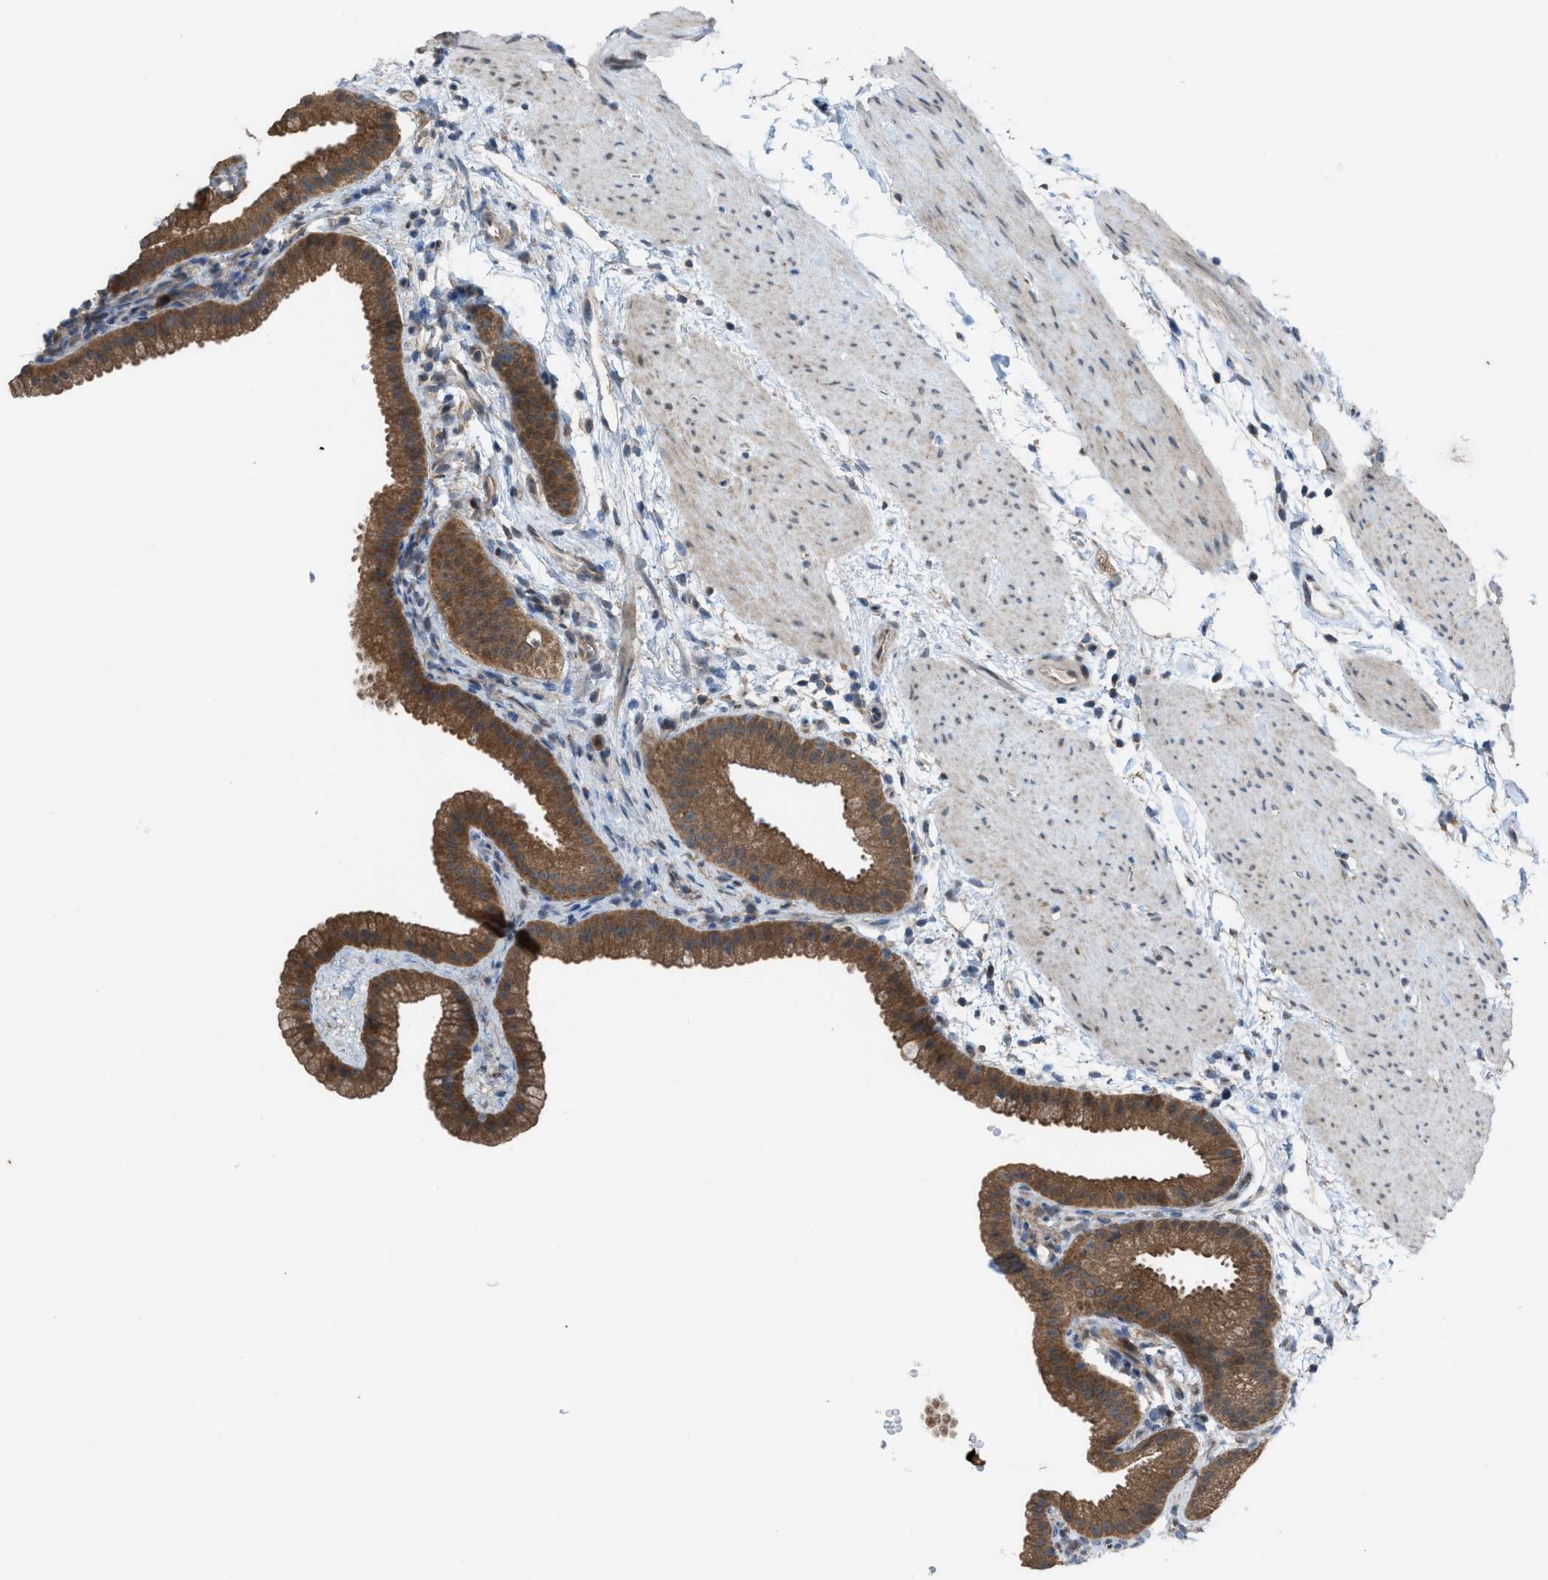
{"staining": {"intensity": "moderate", "quantity": ">75%", "location": "cytoplasmic/membranous"}, "tissue": "gallbladder", "cell_type": "Glandular cells", "image_type": "normal", "snomed": [{"axis": "morphology", "description": "Normal tissue, NOS"}, {"axis": "topography", "description": "Gallbladder"}], "caption": "The photomicrograph demonstrates staining of unremarkable gallbladder, revealing moderate cytoplasmic/membranous protein staining (brown color) within glandular cells. Nuclei are stained in blue.", "gene": "PLAA", "patient": {"sex": "female", "age": 64}}